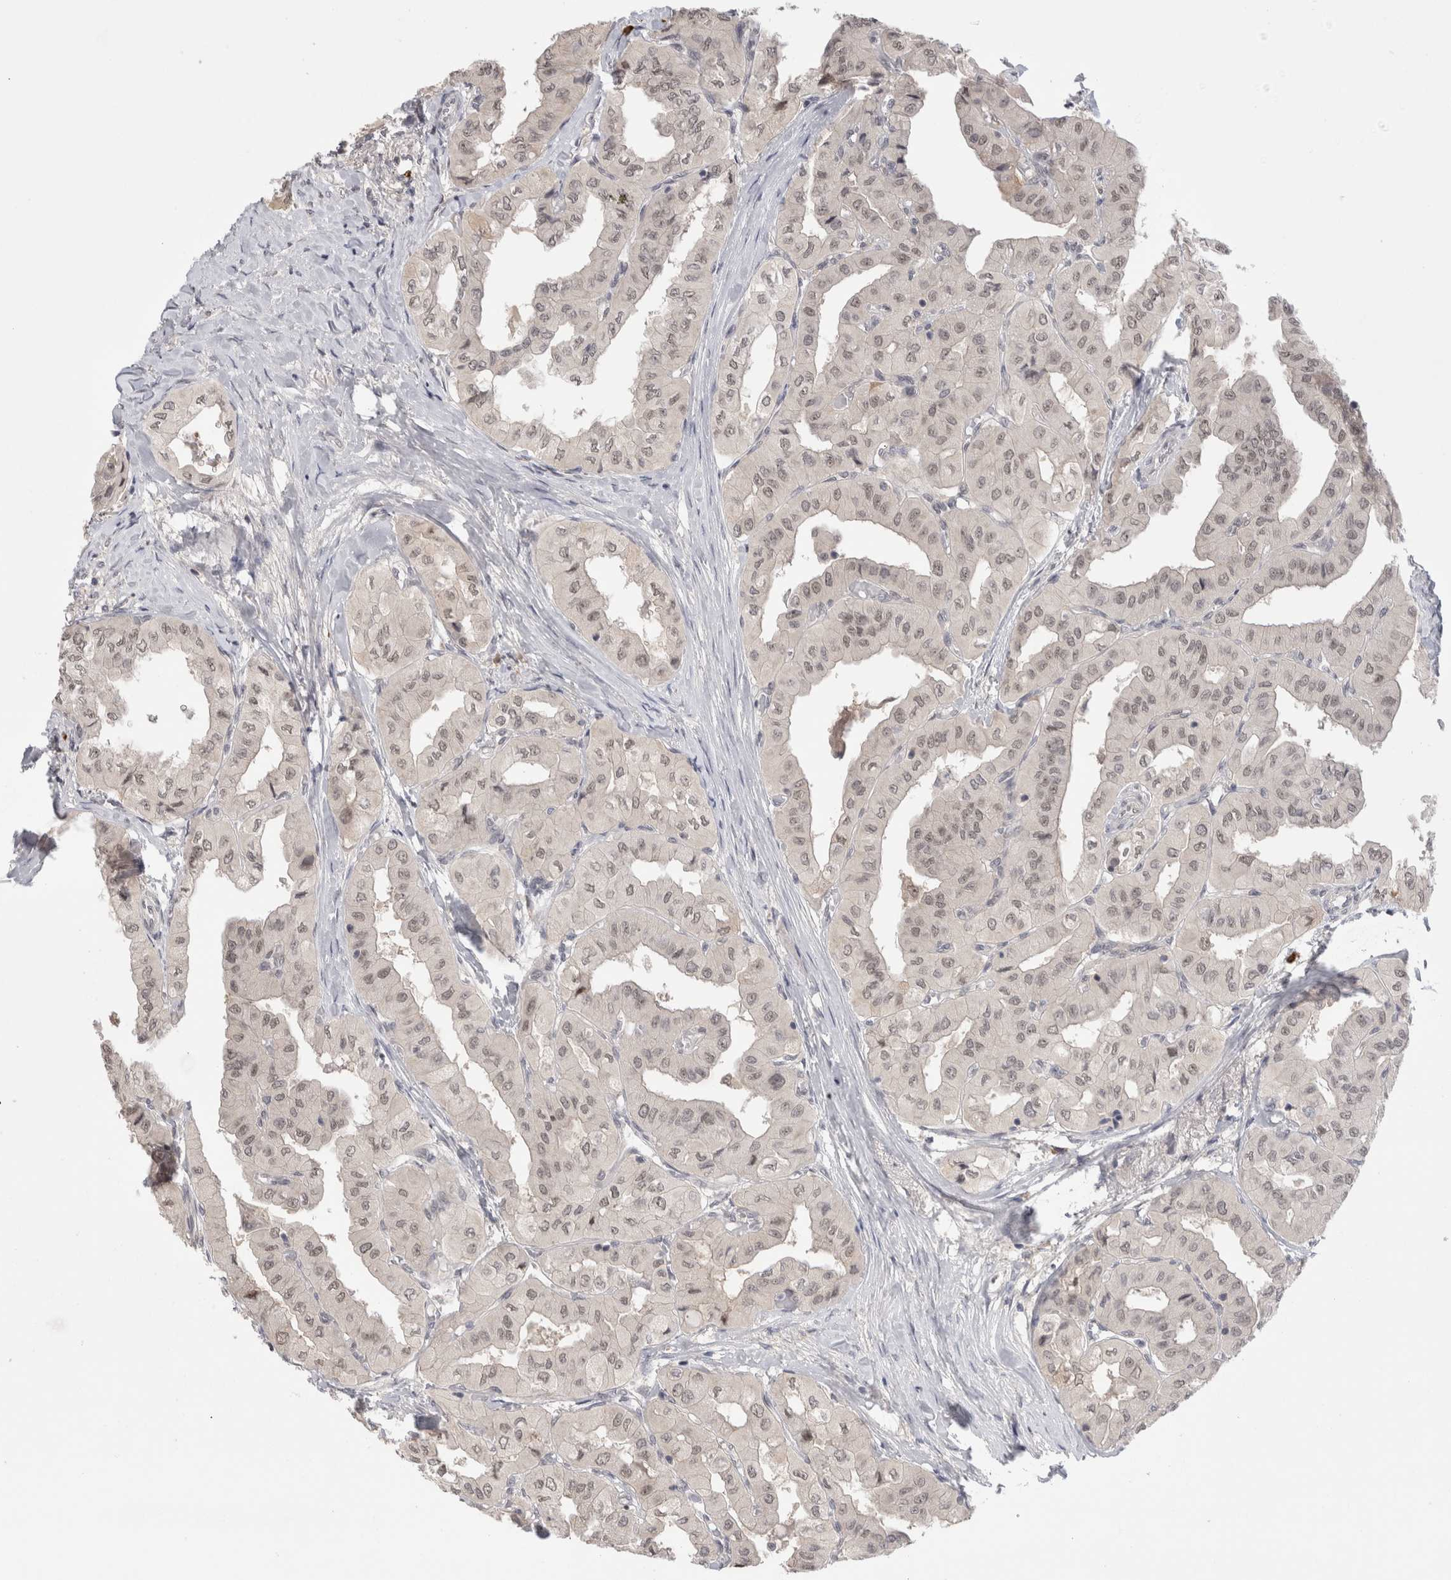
{"staining": {"intensity": "weak", "quantity": ">75%", "location": "nuclear"}, "tissue": "thyroid cancer", "cell_type": "Tumor cells", "image_type": "cancer", "snomed": [{"axis": "morphology", "description": "Papillary adenocarcinoma, NOS"}, {"axis": "topography", "description": "Thyroid gland"}], "caption": "Immunohistochemistry (DAB) staining of thyroid cancer demonstrates weak nuclear protein expression in approximately >75% of tumor cells.", "gene": "ZNF24", "patient": {"sex": "female", "age": 59}}